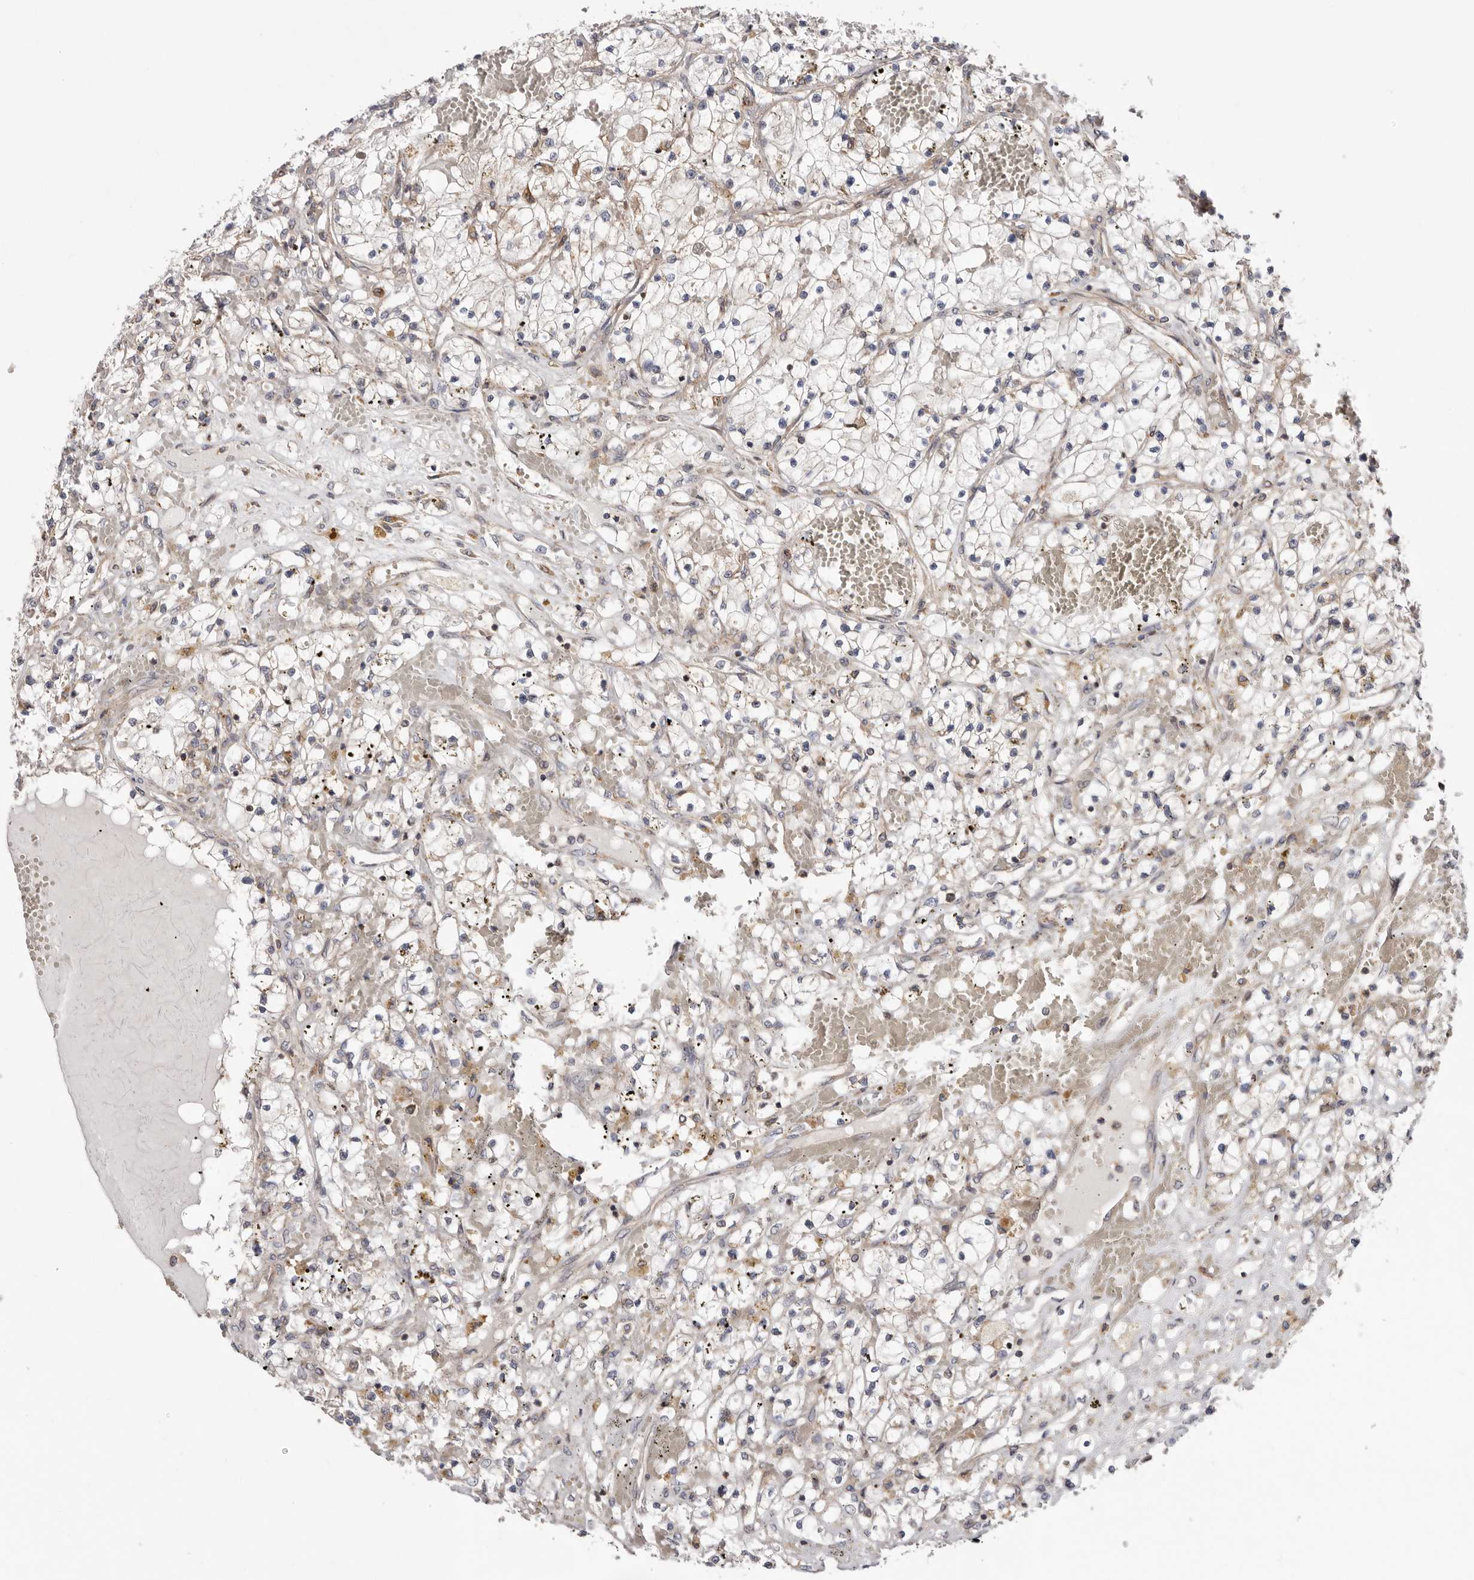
{"staining": {"intensity": "negative", "quantity": "none", "location": "none"}, "tissue": "renal cancer", "cell_type": "Tumor cells", "image_type": "cancer", "snomed": [{"axis": "morphology", "description": "Normal tissue, NOS"}, {"axis": "morphology", "description": "Adenocarcinoma, NOS"}, {"axis": "topography", "description": "Kidney"}], "caption": "High power microscopy photomicrograph of an immunohistochemistry (IHC) photomicrograph of renal cancer, revealing no significant expression in tumor cells.", "gene": "TMUB1", "patient": {"sex": "male", "age": 68}}